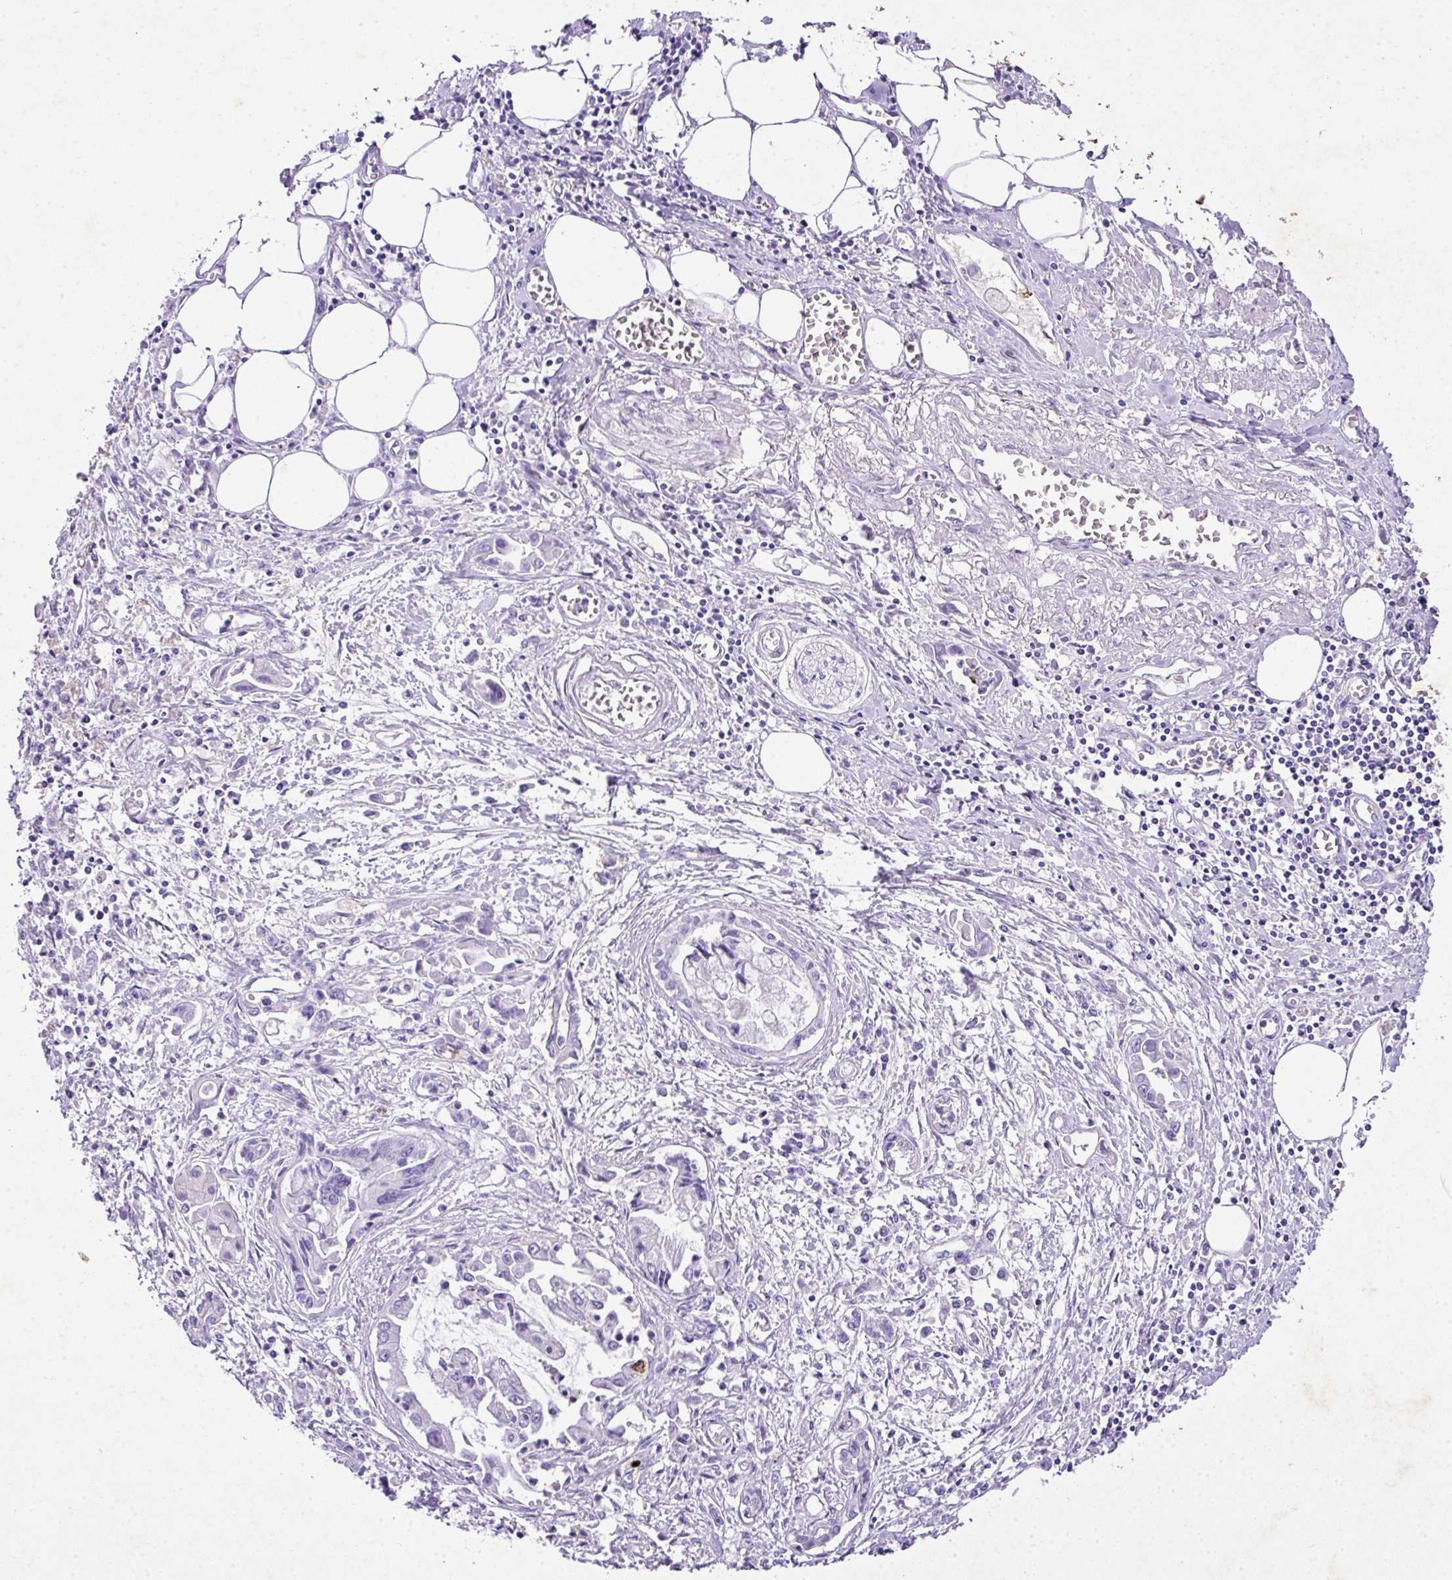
{"staining": {"intensity": "negative", "quantity": "none", "location": "none"}, "tissue": "pancreatic cancer", "cell_type": "Tumor cells", "image_type": "cancer", "snomed": [{"axis": "morphology", "description": "Adenocarcinoma, NOS"}, {"axis": "topography", "description": "Pancreas"}], "caption": "An immunohistochemistry histopathology image of pancreatic cancer is shown. There is no staining in tumor cells of pancreatic cancer.", "gene": "KCNJ11", "patient": {"sex": "male", "age": 84}}